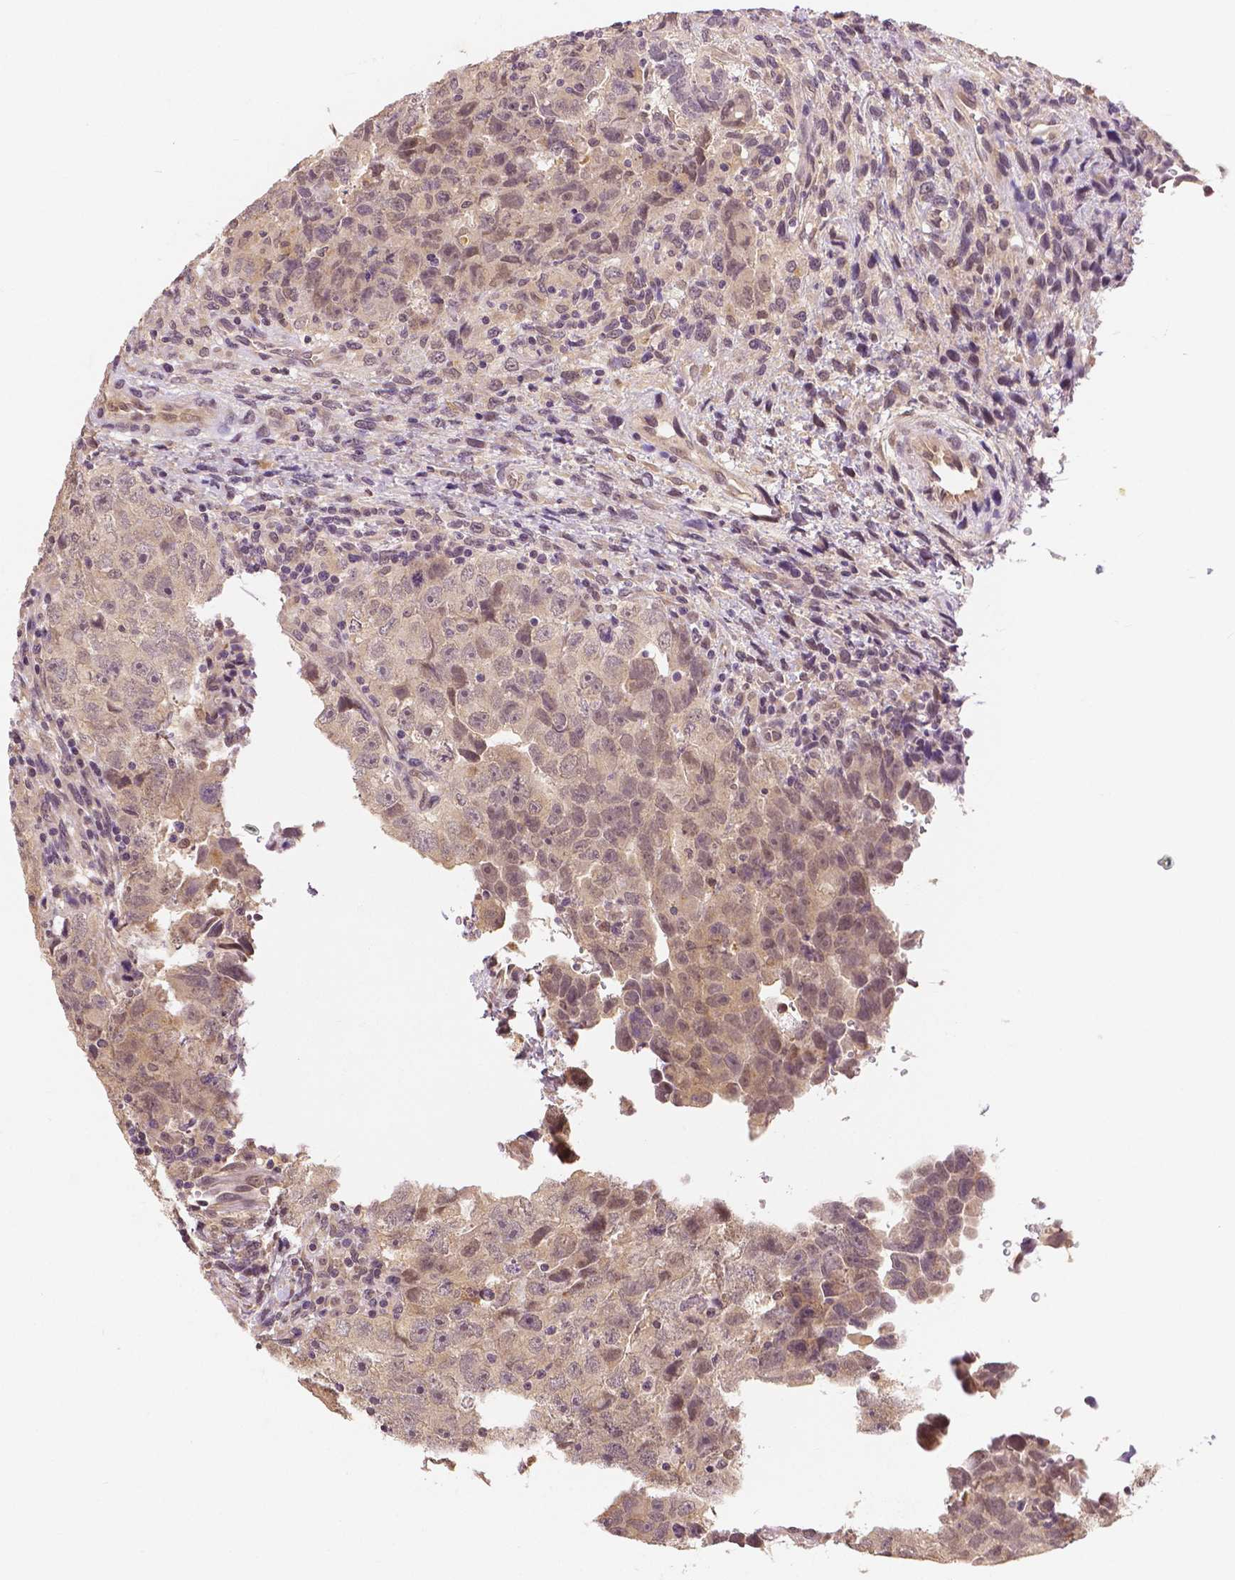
{"staining": {"intensity": "weak", "quantity": "<25%", "location": "cytoplasmic/membranous,nuclear"}, "tissue": "testis cancer", "cell_type": "Tumor cells", "image_type": "cancer", "snomed": [{"axis": "morphology", "description": "Carcinoma, Embryonal, NOS"}, {"axis": "topography", "description": "Testis"}], "caption": "DAB immunohistochemical staining of testis cancer displays no significant expression in tumor cells.", "gene": "MAP1LC3B", "patient": {"sex": "male", "age": 24}}